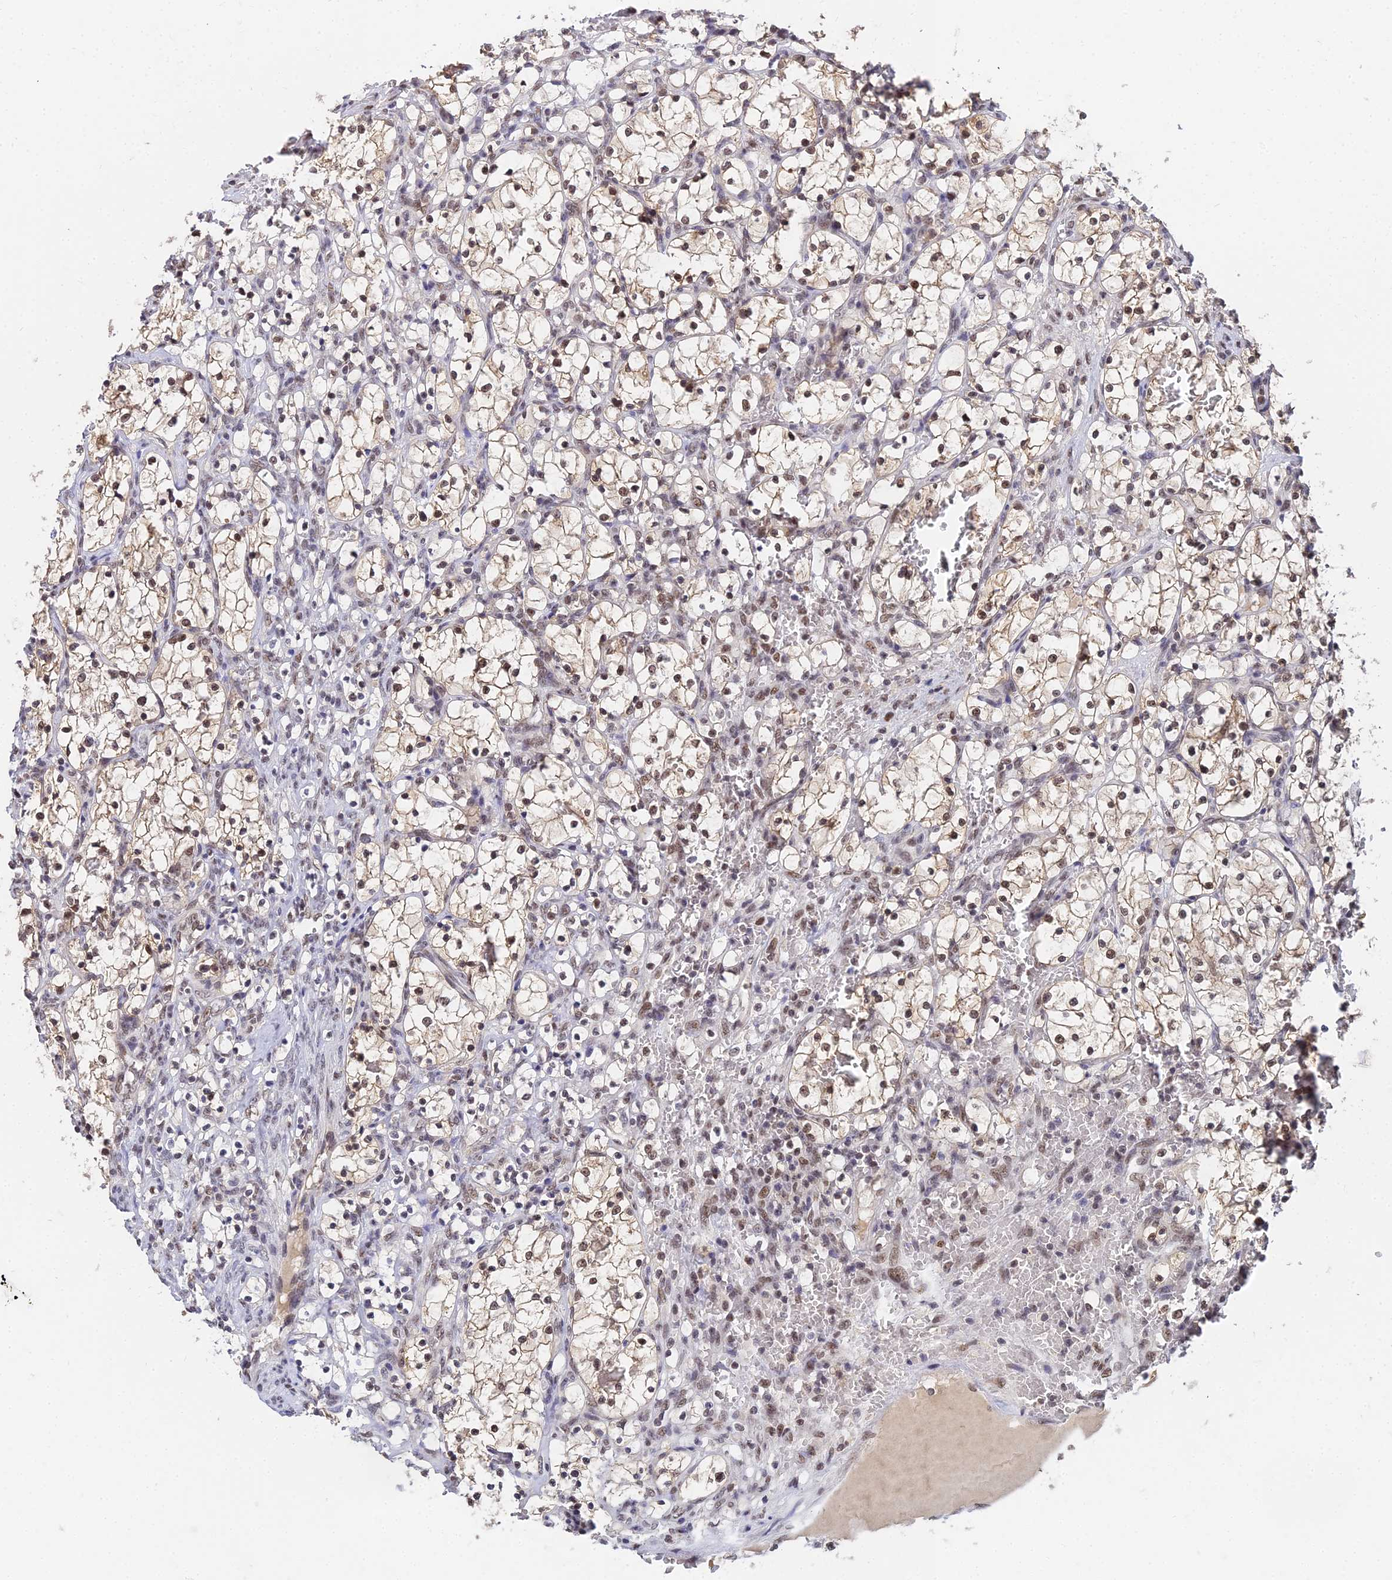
{"staining": {"intensity": "moderate", "quantity": ">75%", "location": "cytoplasmic/membranous,nuclear"}, "tissue": "renal cancer", "cell_type": "Tumor cells", "image_type": "cancer", "snomed": [{"axis": "morphology", "description": "Adenocarcinoma, NOS"}, {"axis": "topography", "description": "Kidney"}], "caption": "A histopathology image of renal adenocarcinoma stained for a protein reveals moderate cytoplasmic/membranous and nuclear brown staining in tumor cells. (brown staining indicates protein expression, while blue staining denotes nuclei).", "gene": "EXOSC3", "patient": {"sex": "female", "age": 69}}